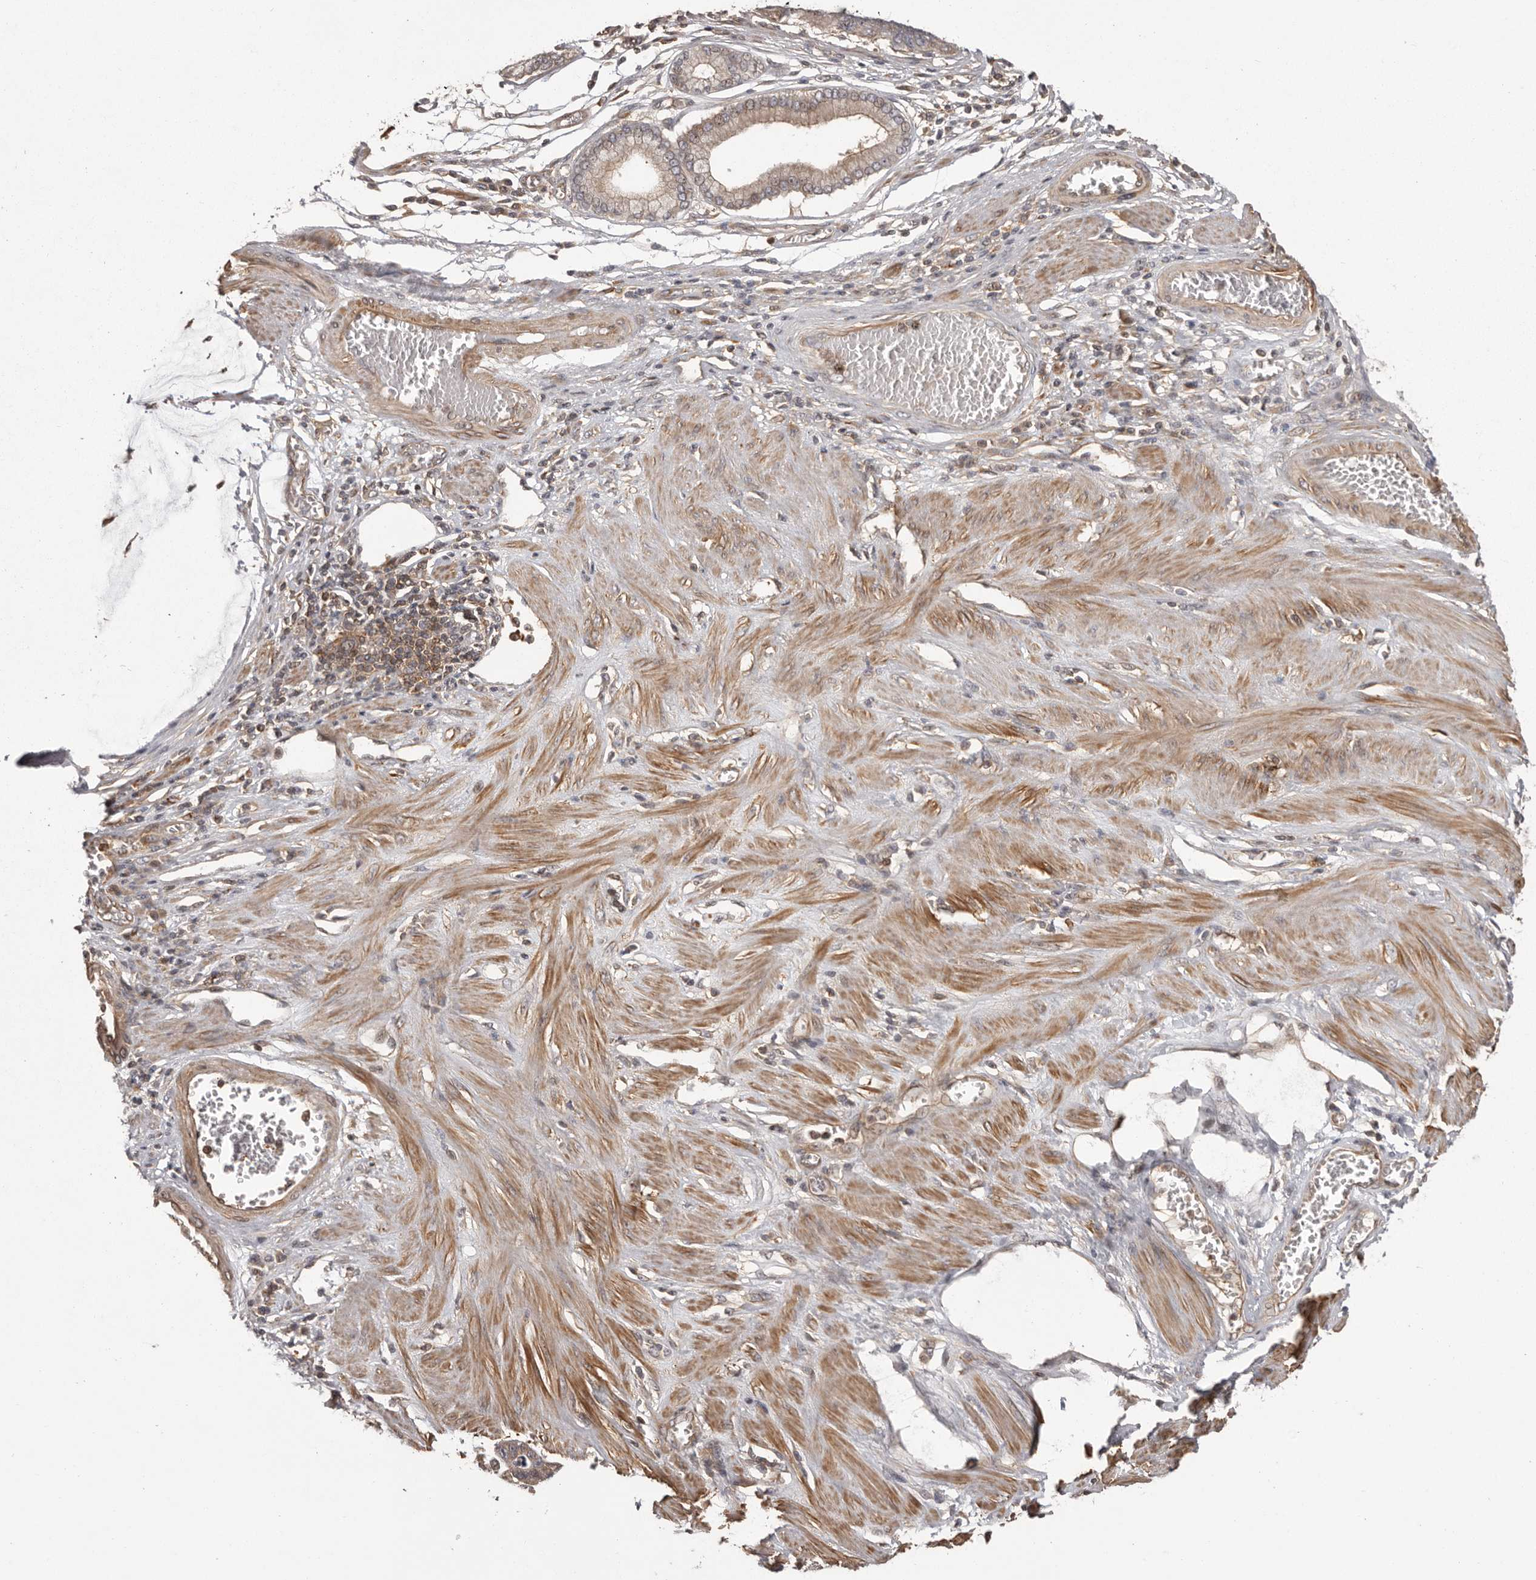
{"staining": {"intensity": "weak", "quantity": "<25%", "location": "cytoplasmic/membranous"}, "tissue": "stomach cancer", "cell_type": "Tumor cells", "image_type": "cancer", "snomed": [{"axis": "morphology", "description": "Adenocarcinoma, NOS"}, {"axis": "topography", "description": "Stomach"}], "caption": "The photomicrograph shows no staining of tumor cells in stomach cancer (adenocarcinoma).", "gene": "NFKBIA", "patient": {"sex": "male", "age": 59}}